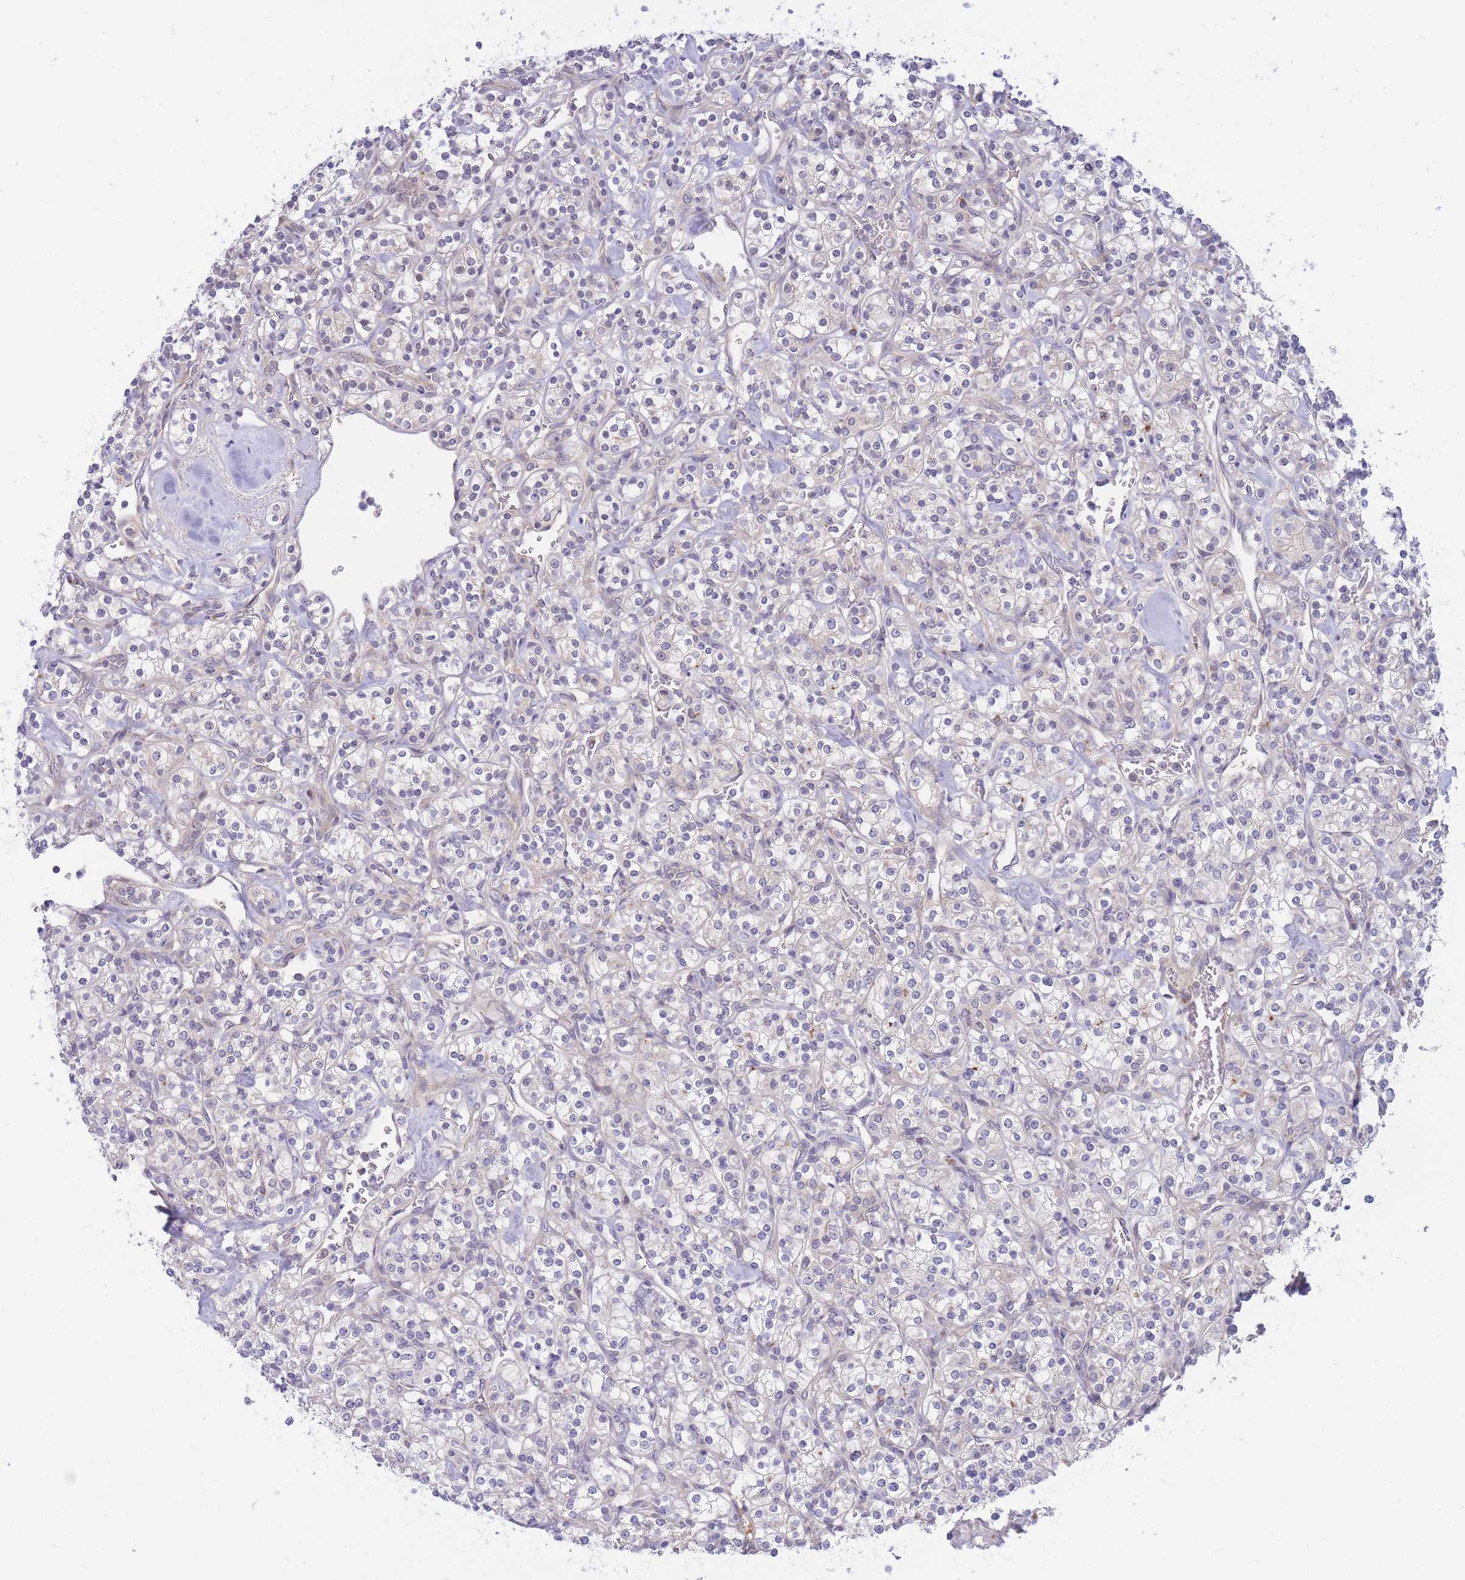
{"staining": {"intensity": "negative", "quantity": "none", "location": "none"}, "tissue": "renal cancer", "cell_type": "Tumor cells", "image_type": "cancer", "snomed": [{"axis": "morphology", "description": "Adenocarcinoma, NOS"}, {"axis": "topography", "description": "Kidney"}], "caption": "Adenocarcinoma (renal) was stained to show a protein in brown. There is no significant expression in tumor cells.", "gene": "APOL4", "patient": {"sex": "male", "age": 77}}